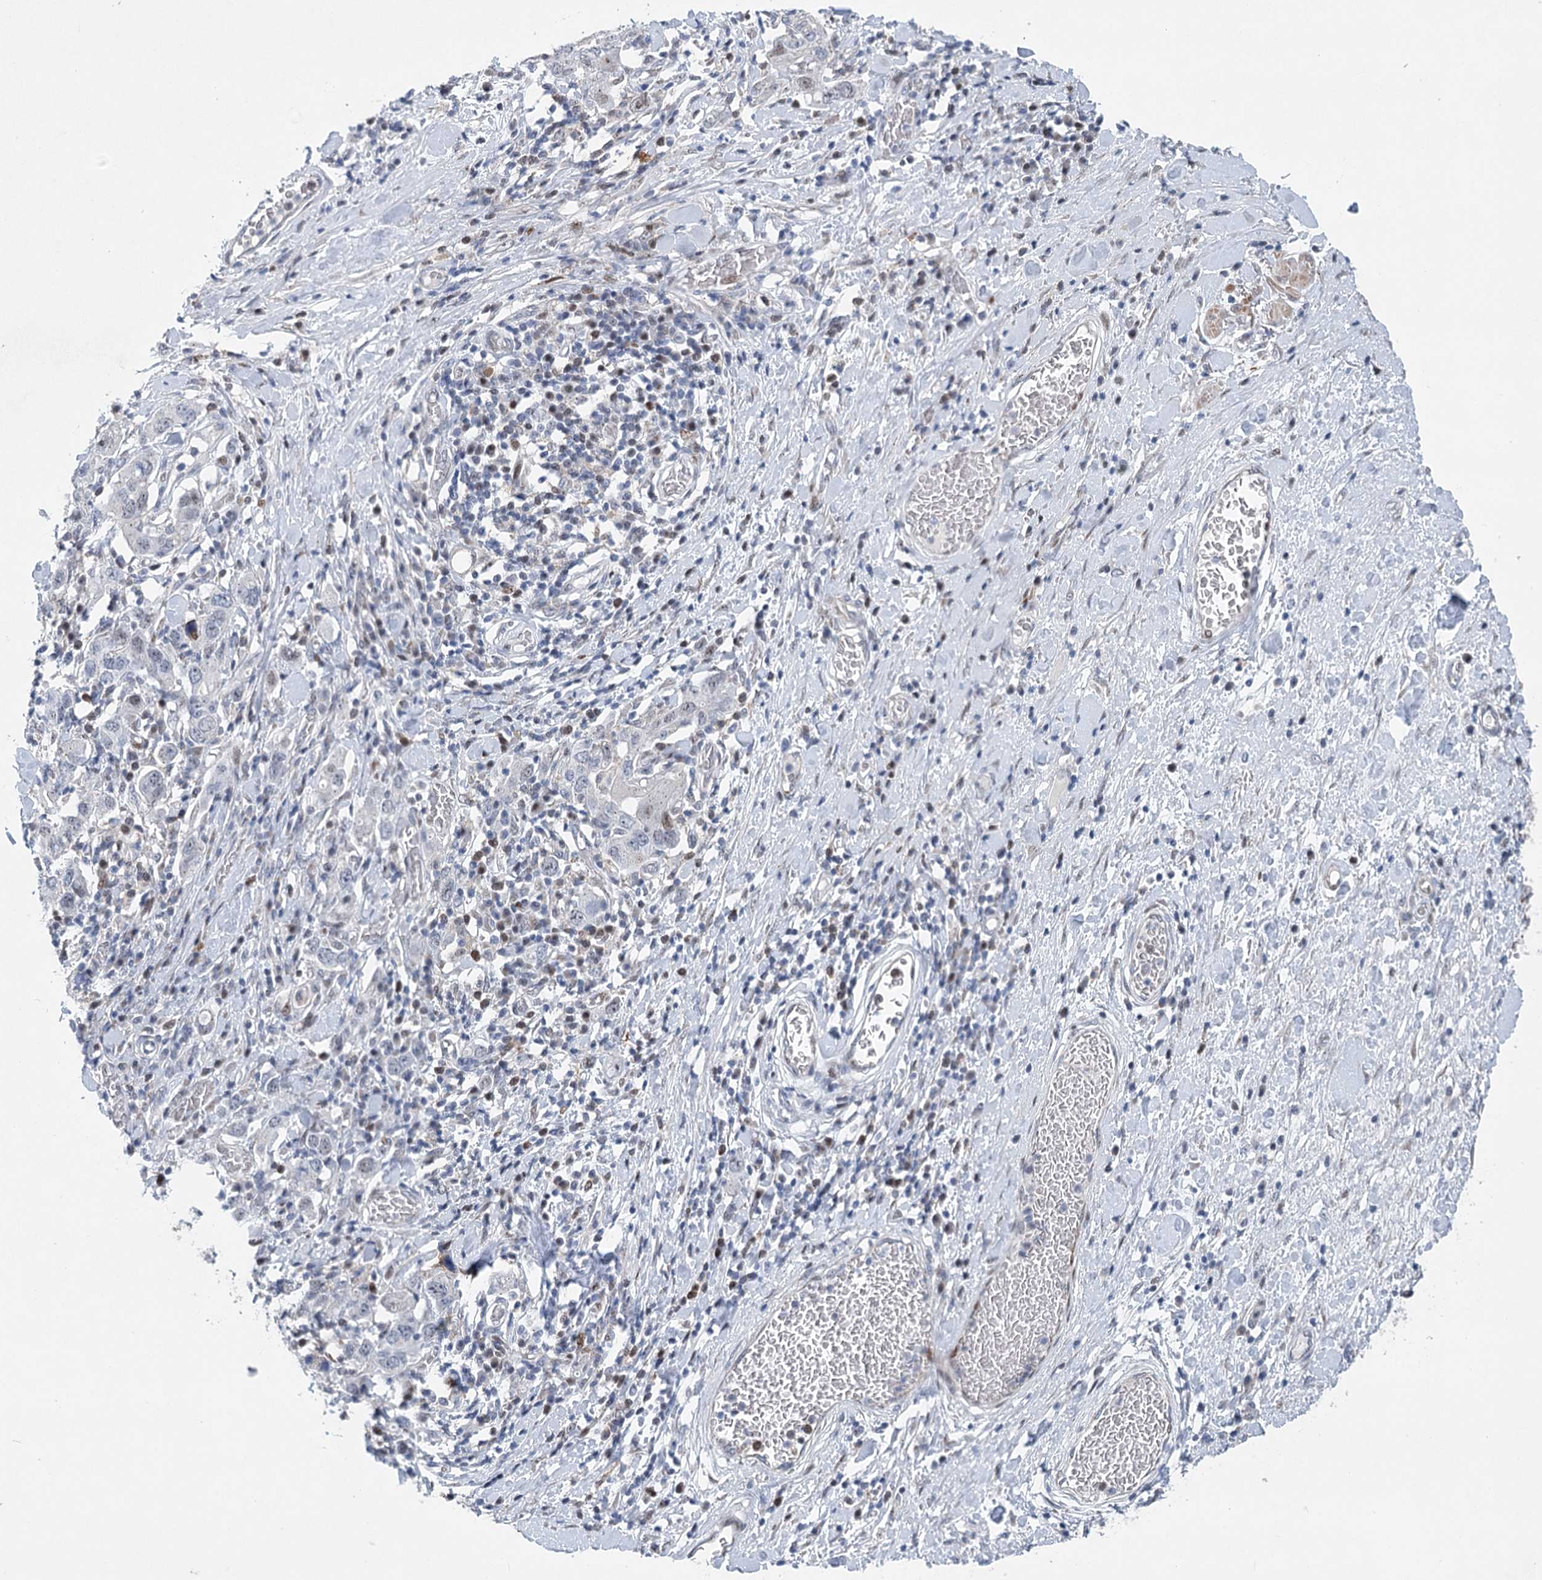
{"staining": {"intensity": "negative", "quantity": "none", "location": "none"}, "tissue": "stomach cancer", "cell_type": "Tumor cells", "image_type": "cancer", "snomed": [{"axis": "morphology", "description": "Adenocarcinoma, NOS"}, {"axis": "topography", "description": "Stomach, upper"}], "caption": "There is no significant positivity in tumor cells of adenocarcinoma (stomach).", "gene": "CAMTA1", "patient": {"sex": "male", "age": 62}}